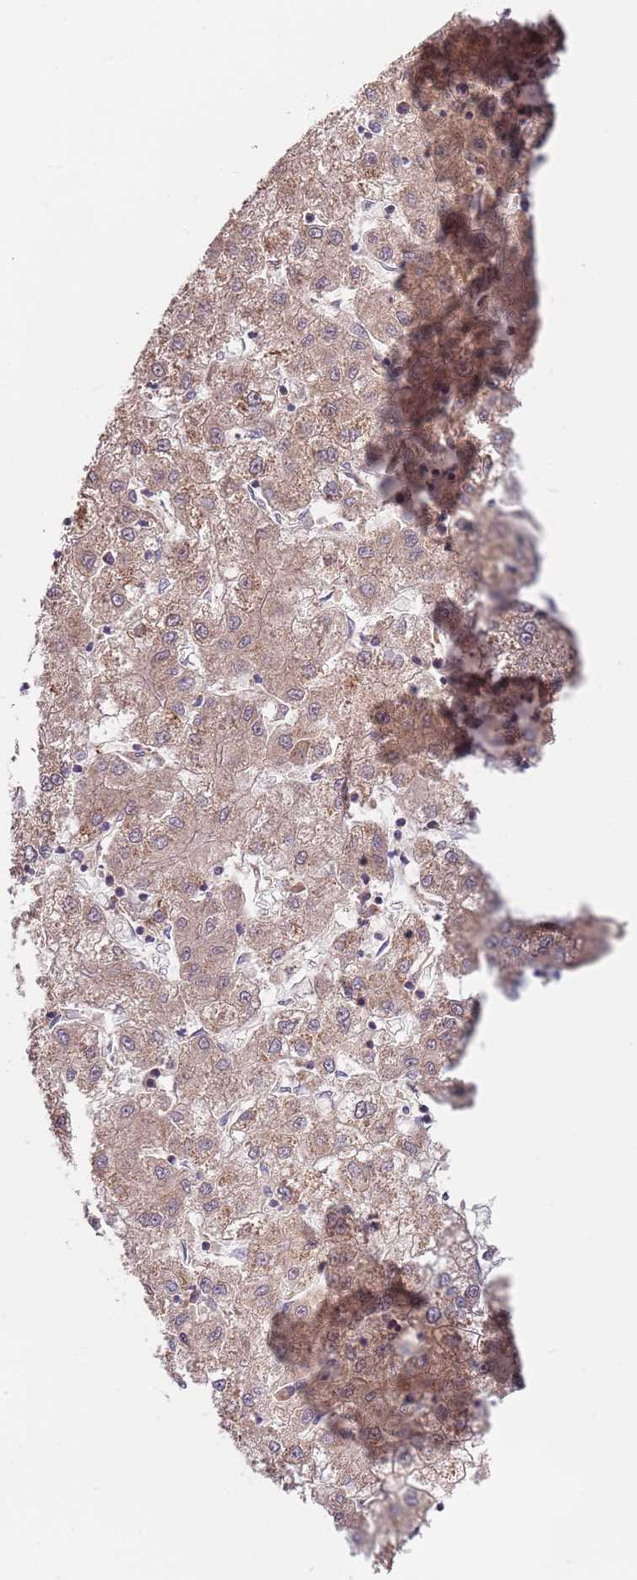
{"staining": {"intensity": "weak", "quantity": ">75%", "location": "cytoplasmic/membranous"}, "tissue": "liver cancer", "cell_type": "Tumor cells", "image_type": "cancer", "snomed": [{"axis": "morphology", "description": "Carcinoma, Hepatocellular, NOS"}, {"axis": "topography", "description": "Liver"}], "caption": "Immunohistochemistry (DAB (3,3'-diaminobenzidine)) staining of human liver cancer exhibits weak cytoplasmic/membranous protein staining in about >75% of tumor cells.", "gene": "EIF3F", "patient": {"sex": "male", "age": 72}}